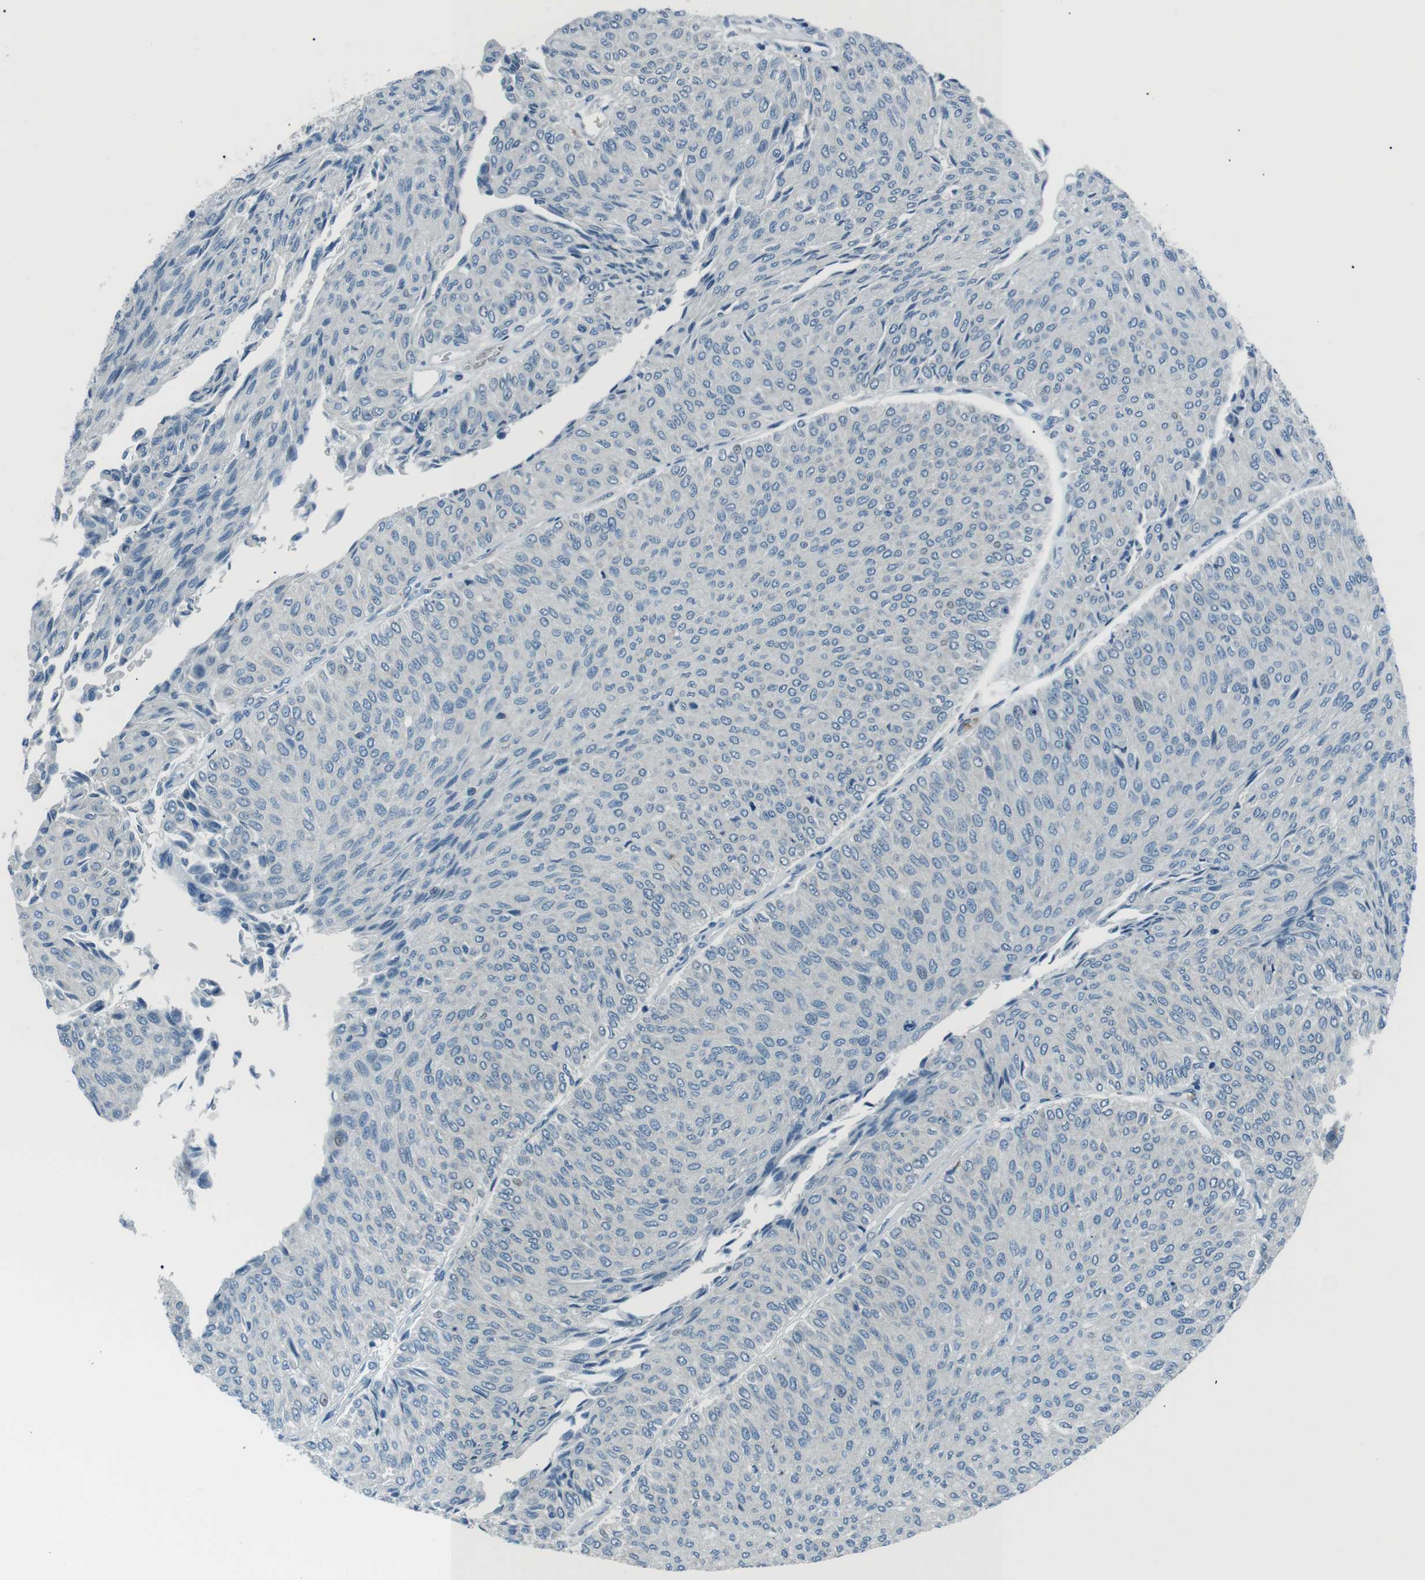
{"staining": {"intensity": "negative", "quantity": "none", "location": "none"}, "tissue": "urothelial cancer", "cell_type": "Tumor cells", "image_type": "cancer", "snomed": [{"axis": "morphology", "description": "Urothelial carcinoma, Low grade"}, {"axis": "topography", "description": "Urinary bladder"}], "caption": "High power microscopy image of an IHC micrograph of urothelial cancer, revealing no significant staining in tumor cells.", "gene": "ST6GAL1", "patient": {"sex": "male", "age": 78}}